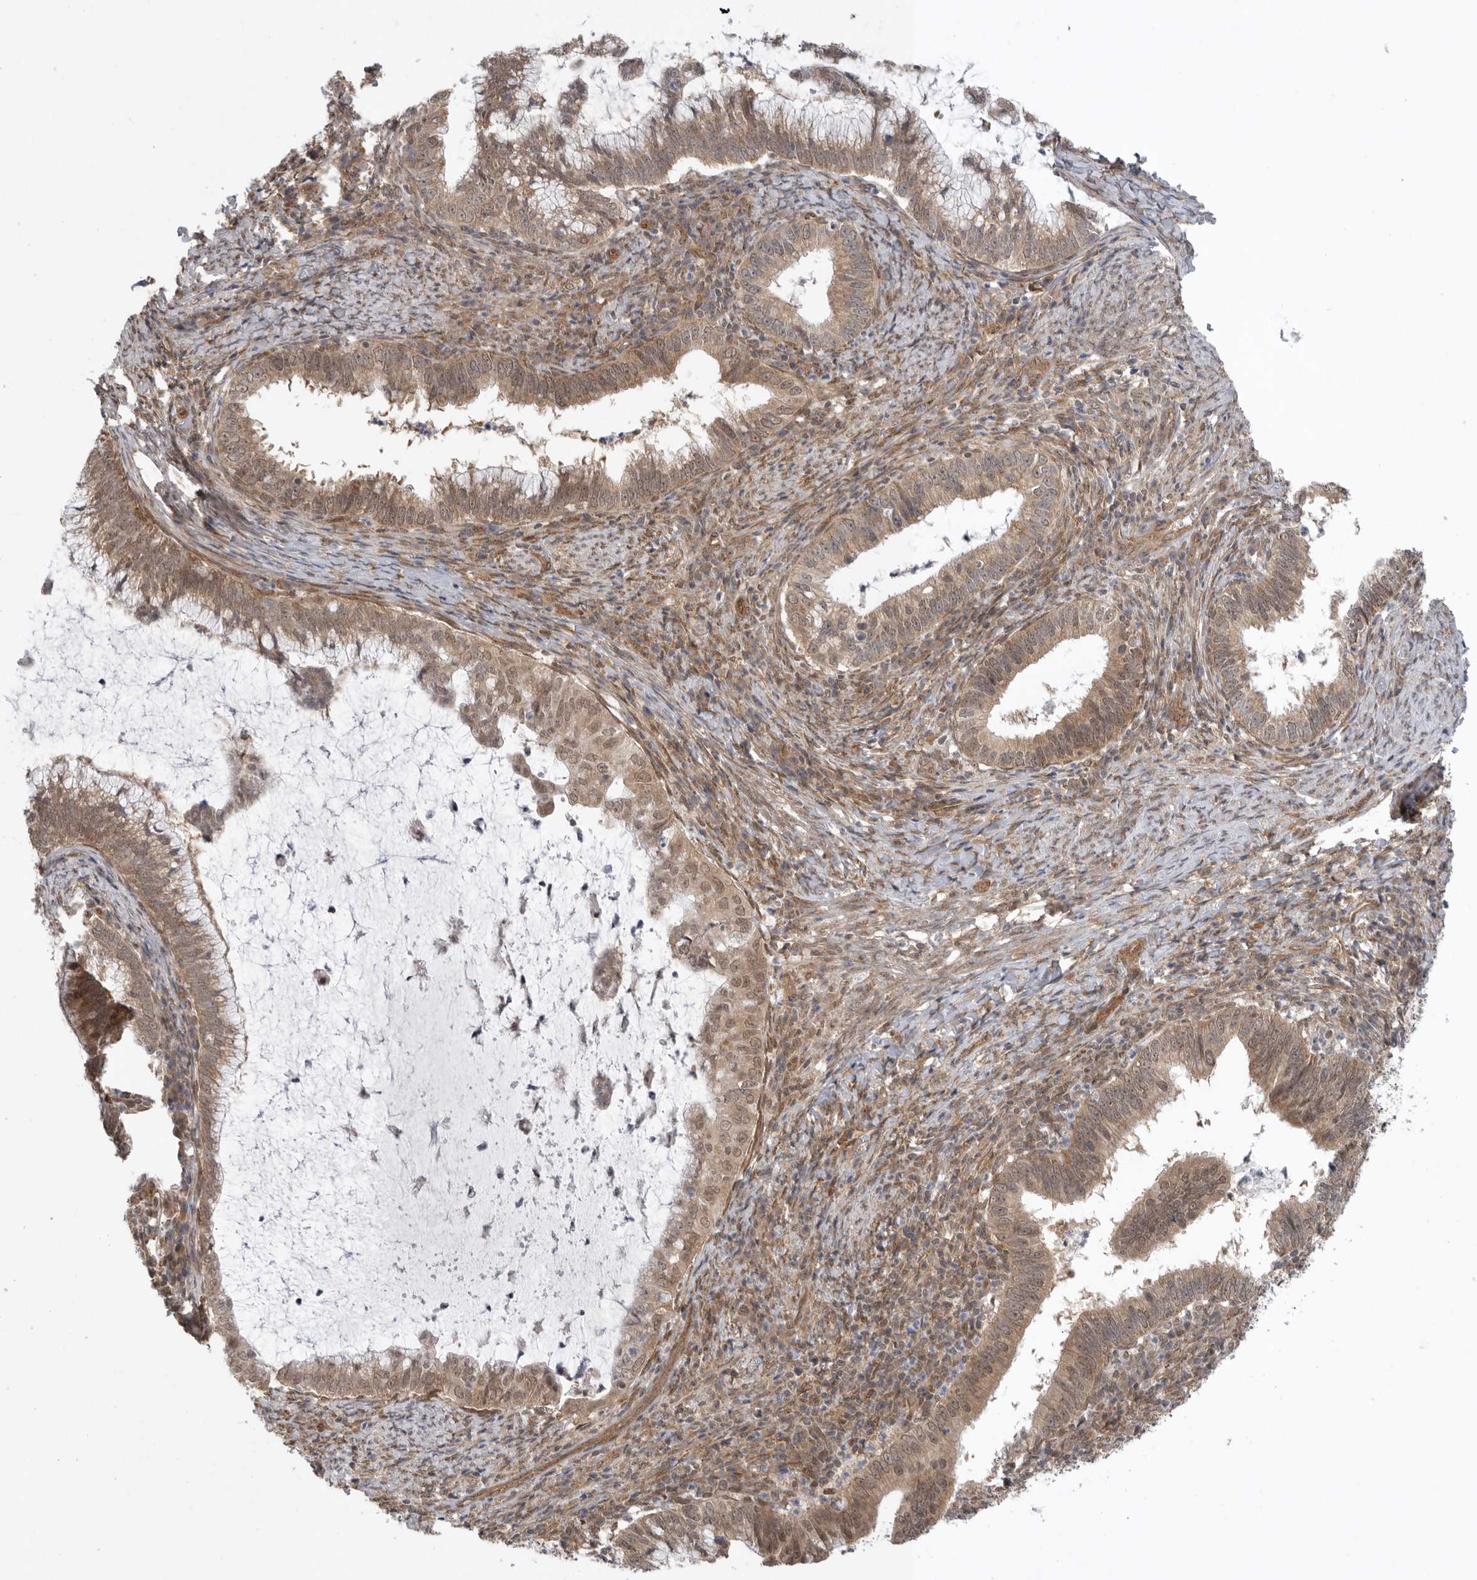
{"staining": {"intensity": "moderate", "quantity": ">75%", "location": "cytoplasmic/membranous,nuclear"}, "tissue": "cervical cancer", "cell_type": "Tumor cells", "image_type": "cancer", "snomed": [{"axis": "morphology", "description": "Adenocarcinoma, NOS"}, {"axis": "topography", "description": "Cervix"}], "caption": "Protein expression analysis of human adenocarcinoma (cervical) reveals moderate cytoplasmic/membranous and nuclear staining in about >75% of tumor cells. (DAB IHC with brightfield microscopy, high magnification).", "gene": "VPS50", "patient": {"sex": "female", "age": 36}}